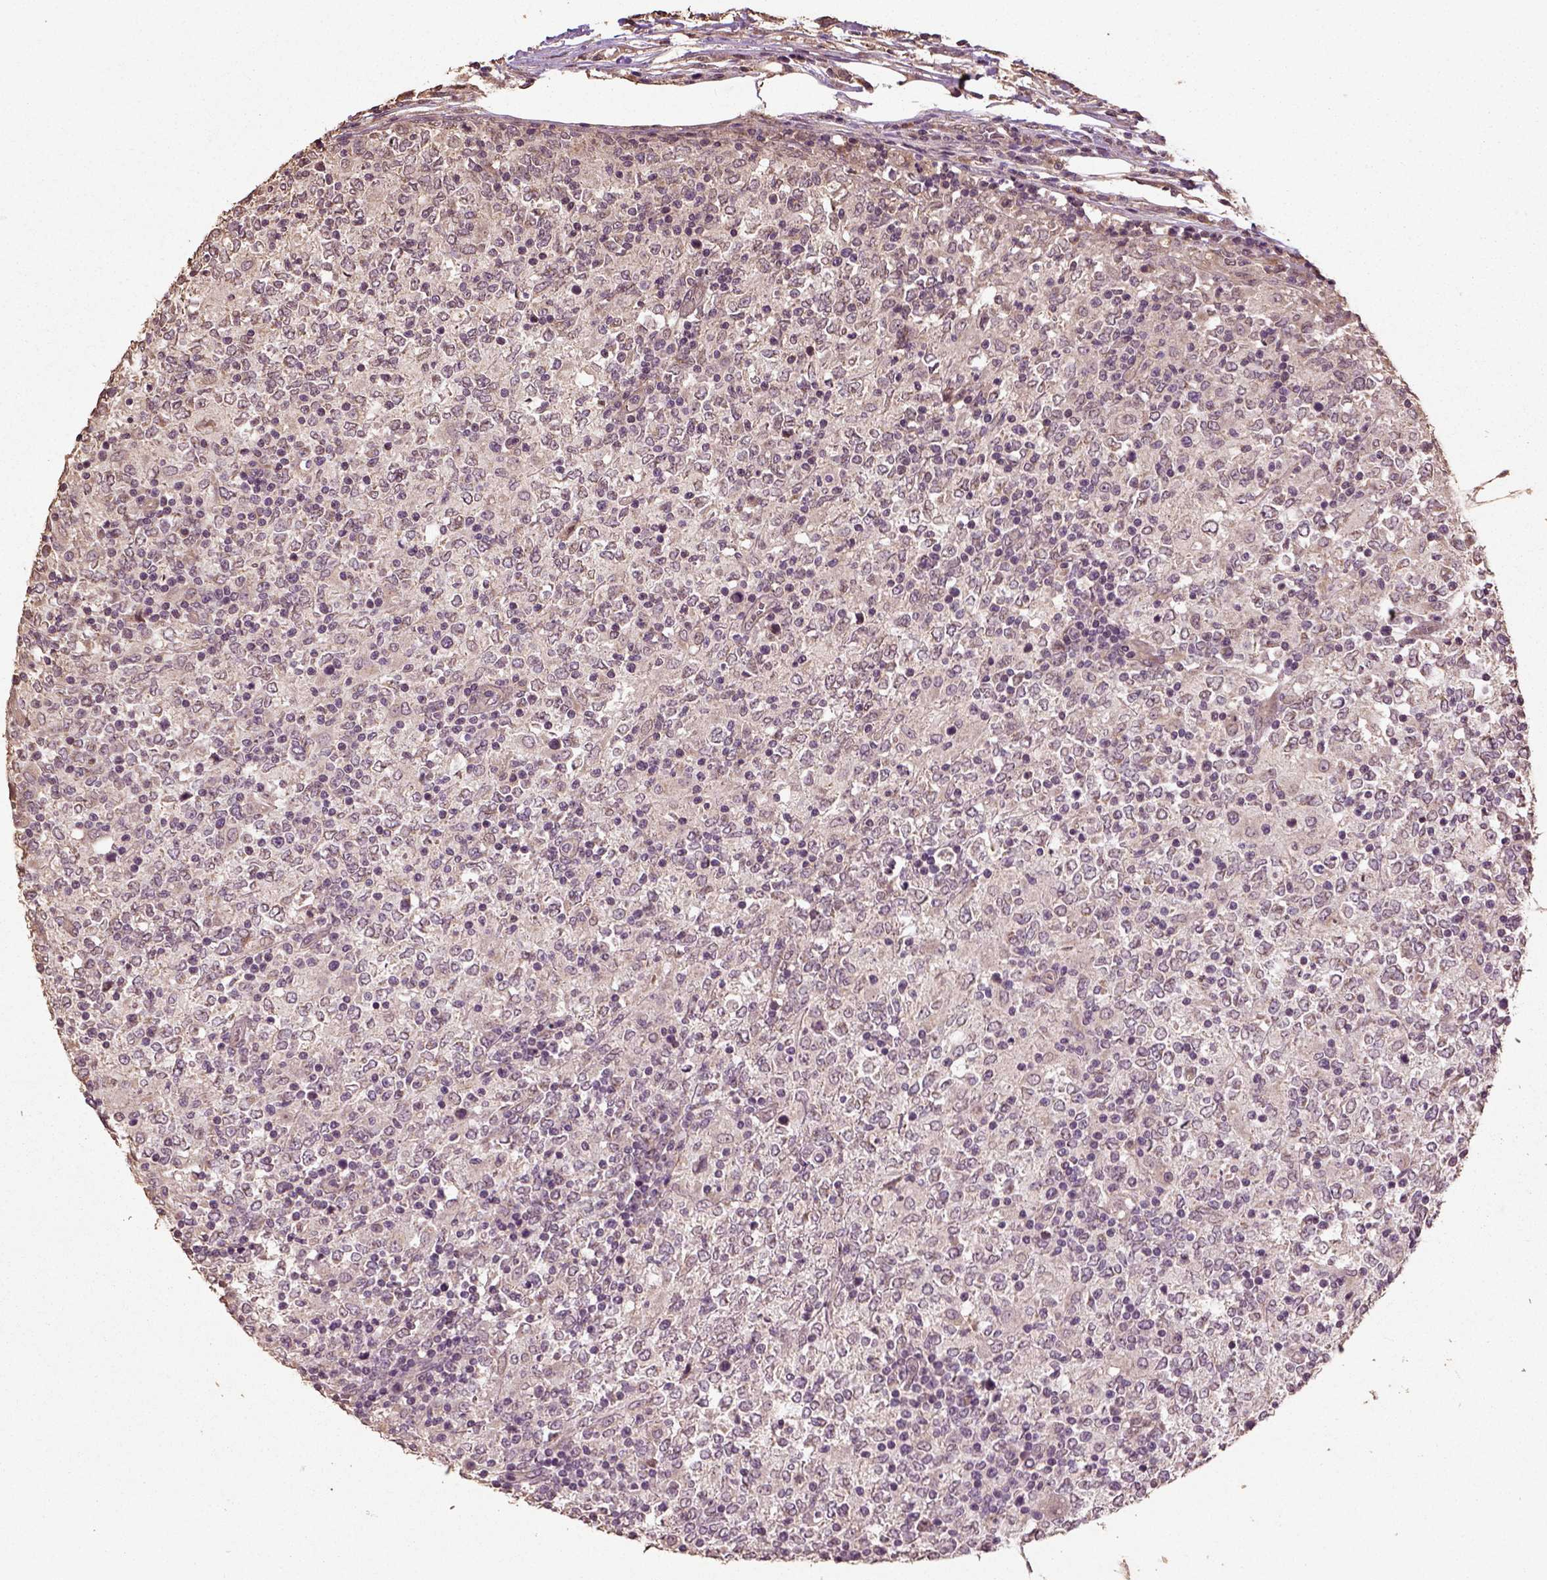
{"staining": {"intensity": "negative", "quantity": "none", "location": "none"}, "tissue": "lymphoma", "cell_type": "Tumor cells", "image_type": "cancer", "snomed": [{"axis": "morphology", "description": "Malignant lymphoma, non-Hodgkin's type, High grade"}, {"axis": "topography", "description": "Lymph node"}], "caption": "Immunohistochemical staining of high-grade malignant lymphoma, non-Hodgkin's type displays no significant expression in tumor cells.", "gene": "ERV3-1", "patient": {"sex": "female", "age": 84}}